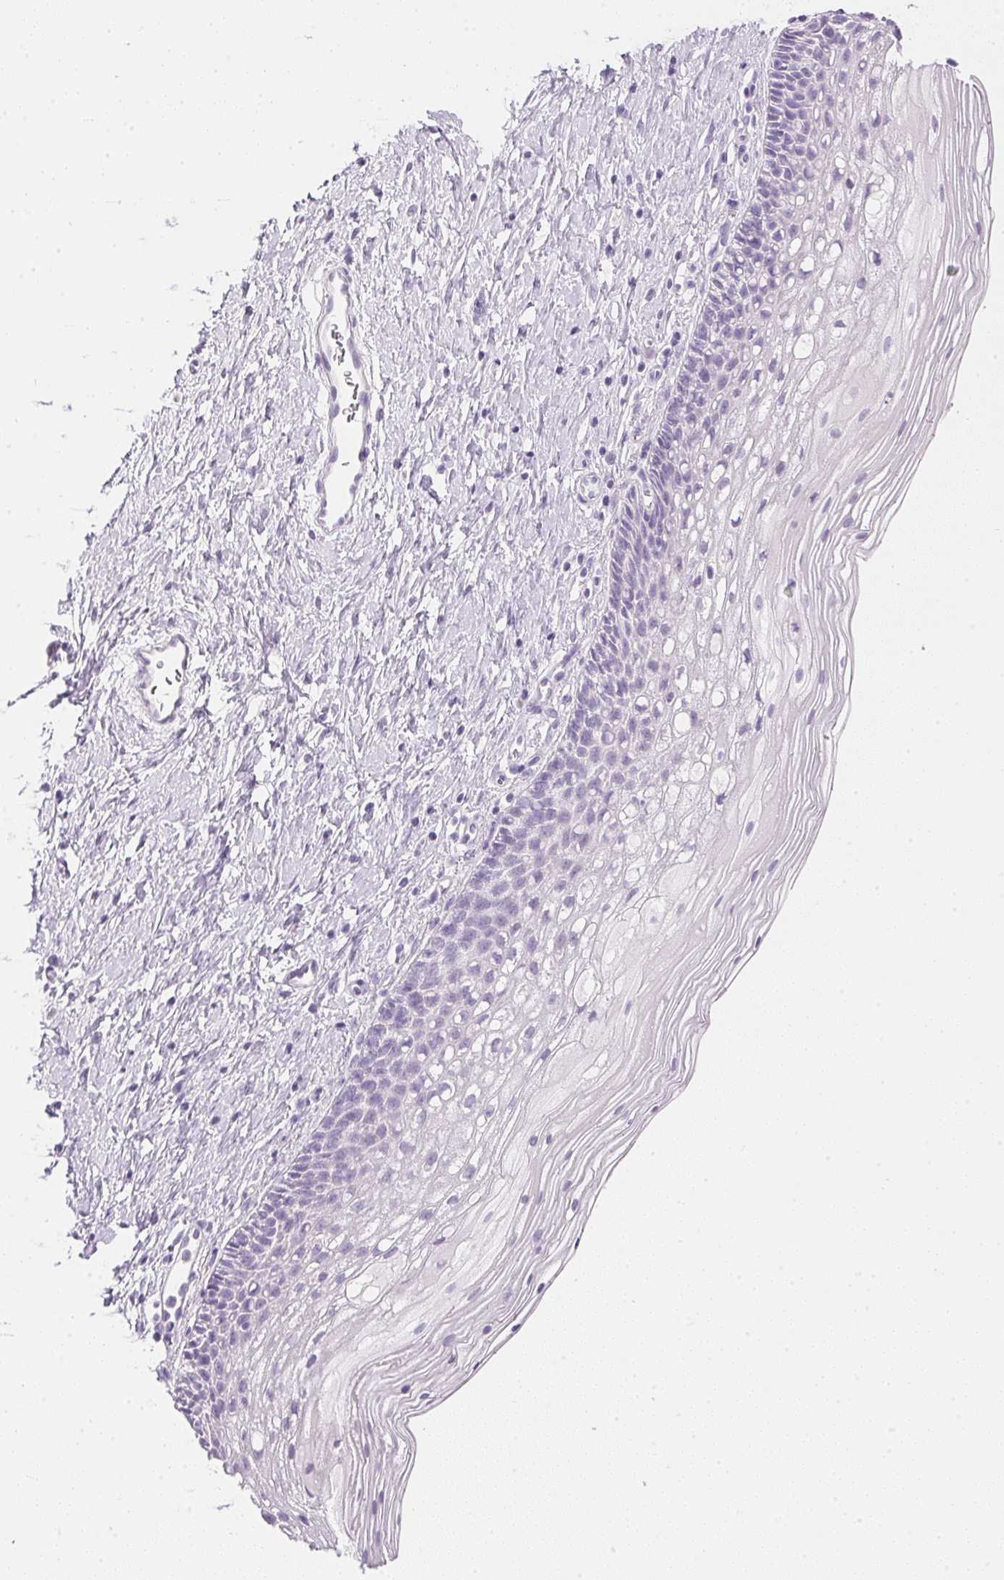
{"staining": {"intensity": "negative", "quantity": "none", "location": "none"}, "tissue": "cervix", "cell_type": "Glandular cells", "image_type": "normal", "snomed": [{"axis": "morphology", "description": "Normal tissue, NOS"}, {"axis": "topography", "description": "Cervix"}], "caption": "IHC photomicrograph of benign cervix: human cervix stained with DAB (3,3'-diaminobenzidine) shows no significant protein positivity in glandular cells.", "gene": "CTRL", "patient": {"sex": "female", "age": 34}}